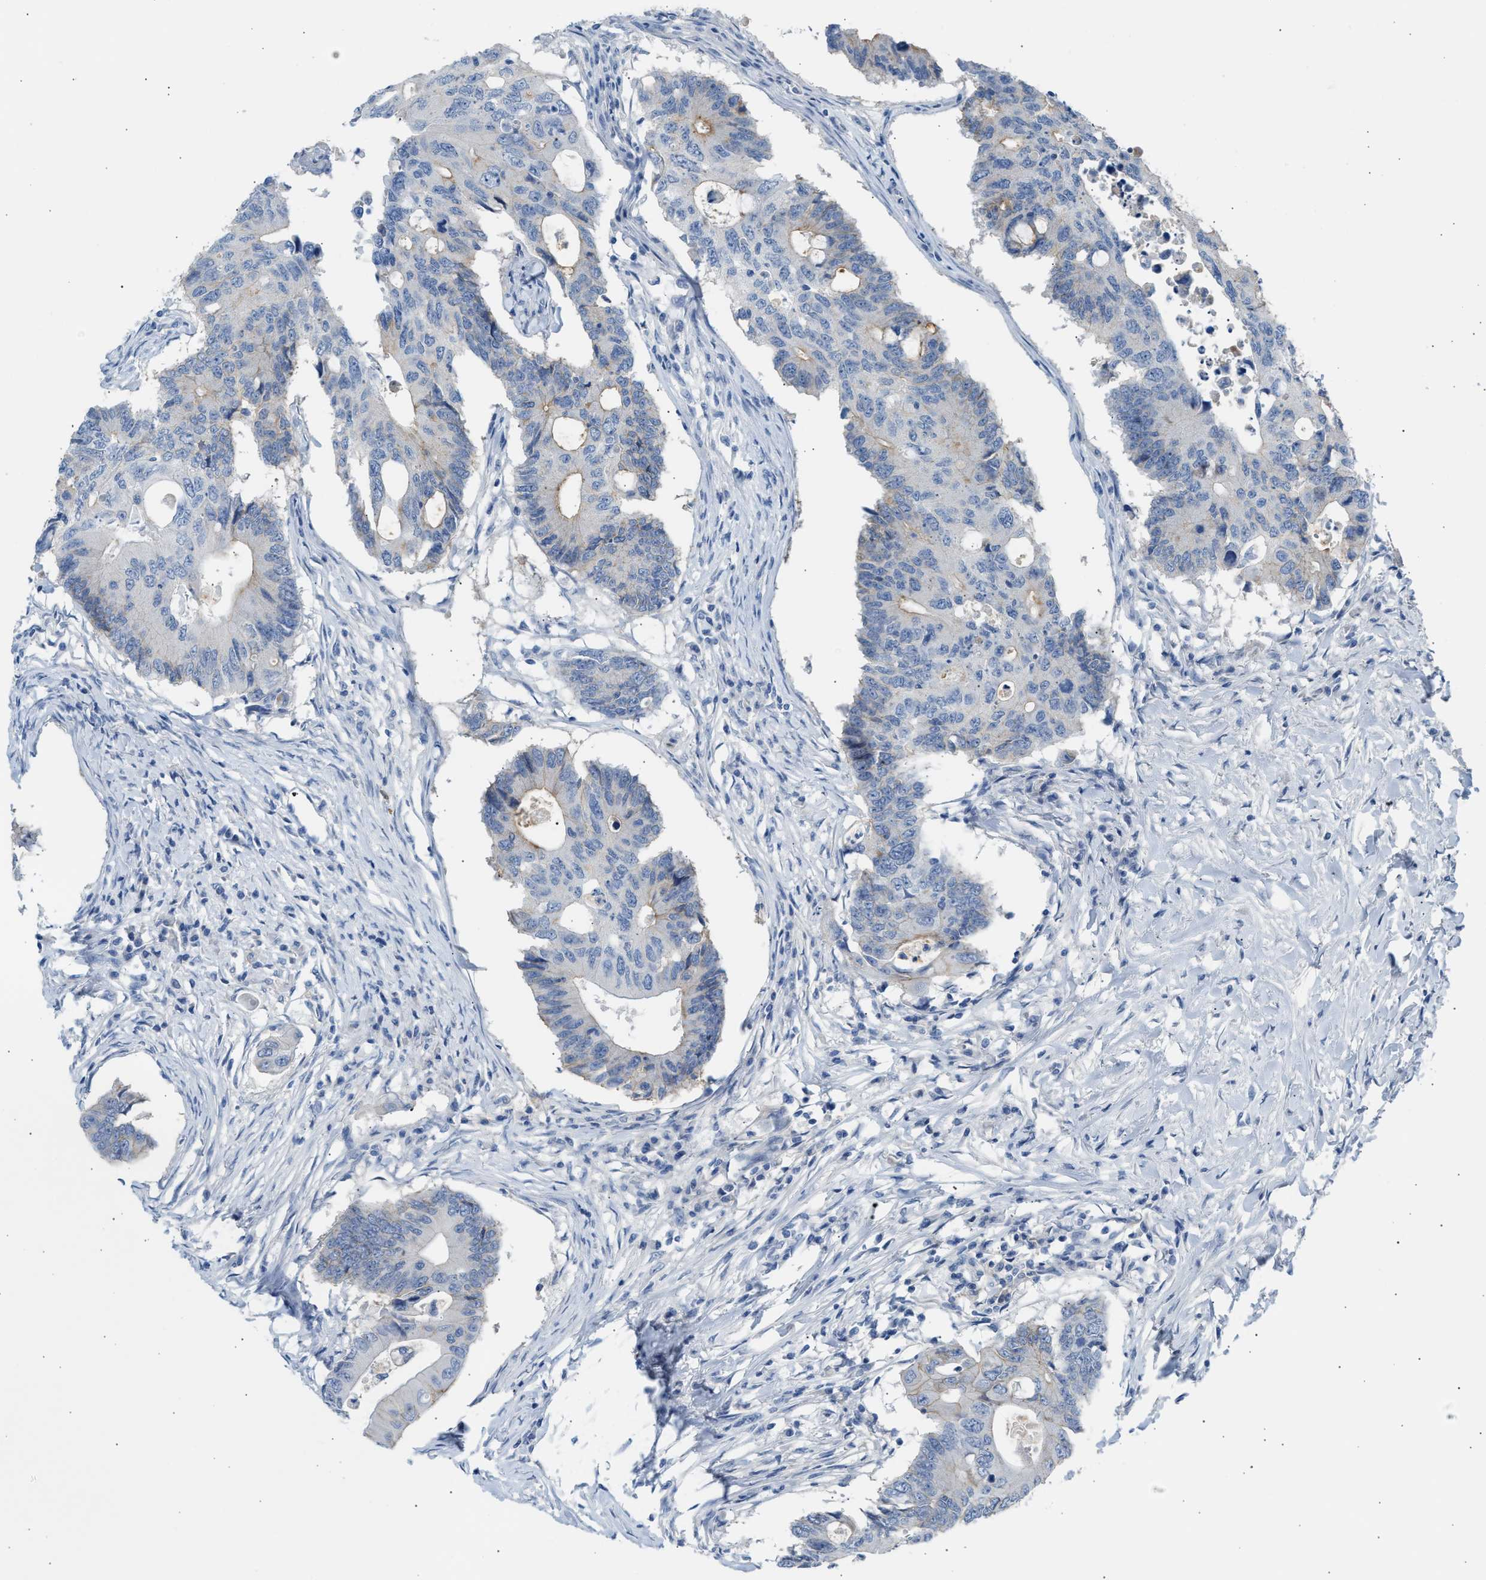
{"staining": {"intensity": "moderate", "quantity": "<25%", "location": "cytoplasmic/membranous"}, "tissue": "colorectal cancer", "cell_type": "Tumor cells", "image_type": "cancer", "snomed": [{"axis": "morphology", "description": "Adenocarcinoma, NOS"}, {"axis": "topography", "description": "Colon"}], "caption": "An immunohistochemistry histopathology image of tumor tissue is shown. Protein staining in brown shows moderate cytoplasmic/membranous positivity in adenocarcinoma (colorectal) within tumor cells.", "gene": "ERBB2", "patient": {"sex": "male", "age": 71}}